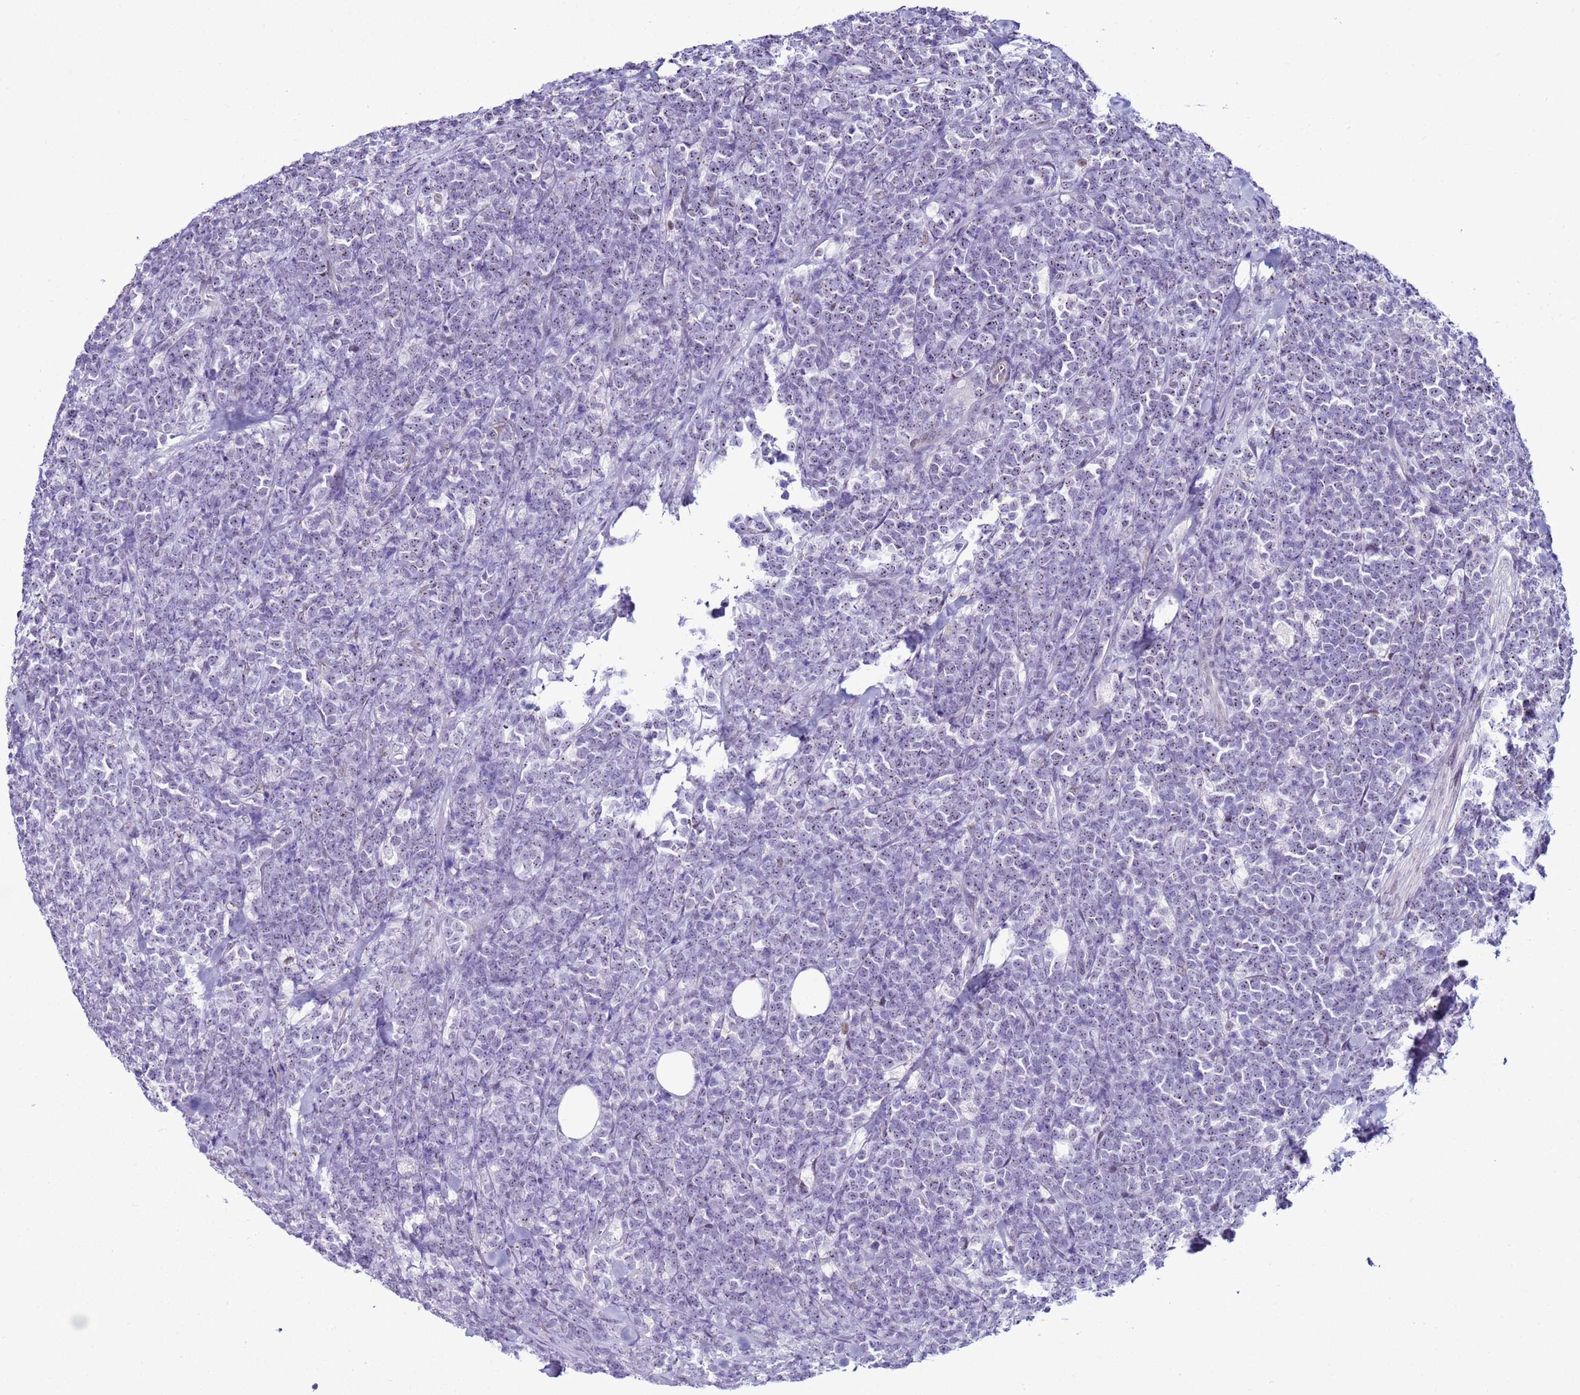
{"staining": {"intensity": "negative", "quantity": "none", "location": "none"}, "tissue": "lymphoma", "cell_type": "Tumor cells", "image_type": "cancer", "snomed": [{"axis": "morphology", "description": "Malignant lymphoma, non-Hodgkin's type, High grade"}, {"axis": "topography", "description": "Small intestine"}], "caption": "Immunohistochemical staining of high-grade malignant lymphoma, non-Hodgkin's type demonstrates no significant staining in tumor cells. (Brightfield microscopy of DAB (3,3'-diaminobenzidine) immunohistochemistry at high magnification).", "gene": "LRRC10B", "patient": {"sex": "male", "age": 8}}